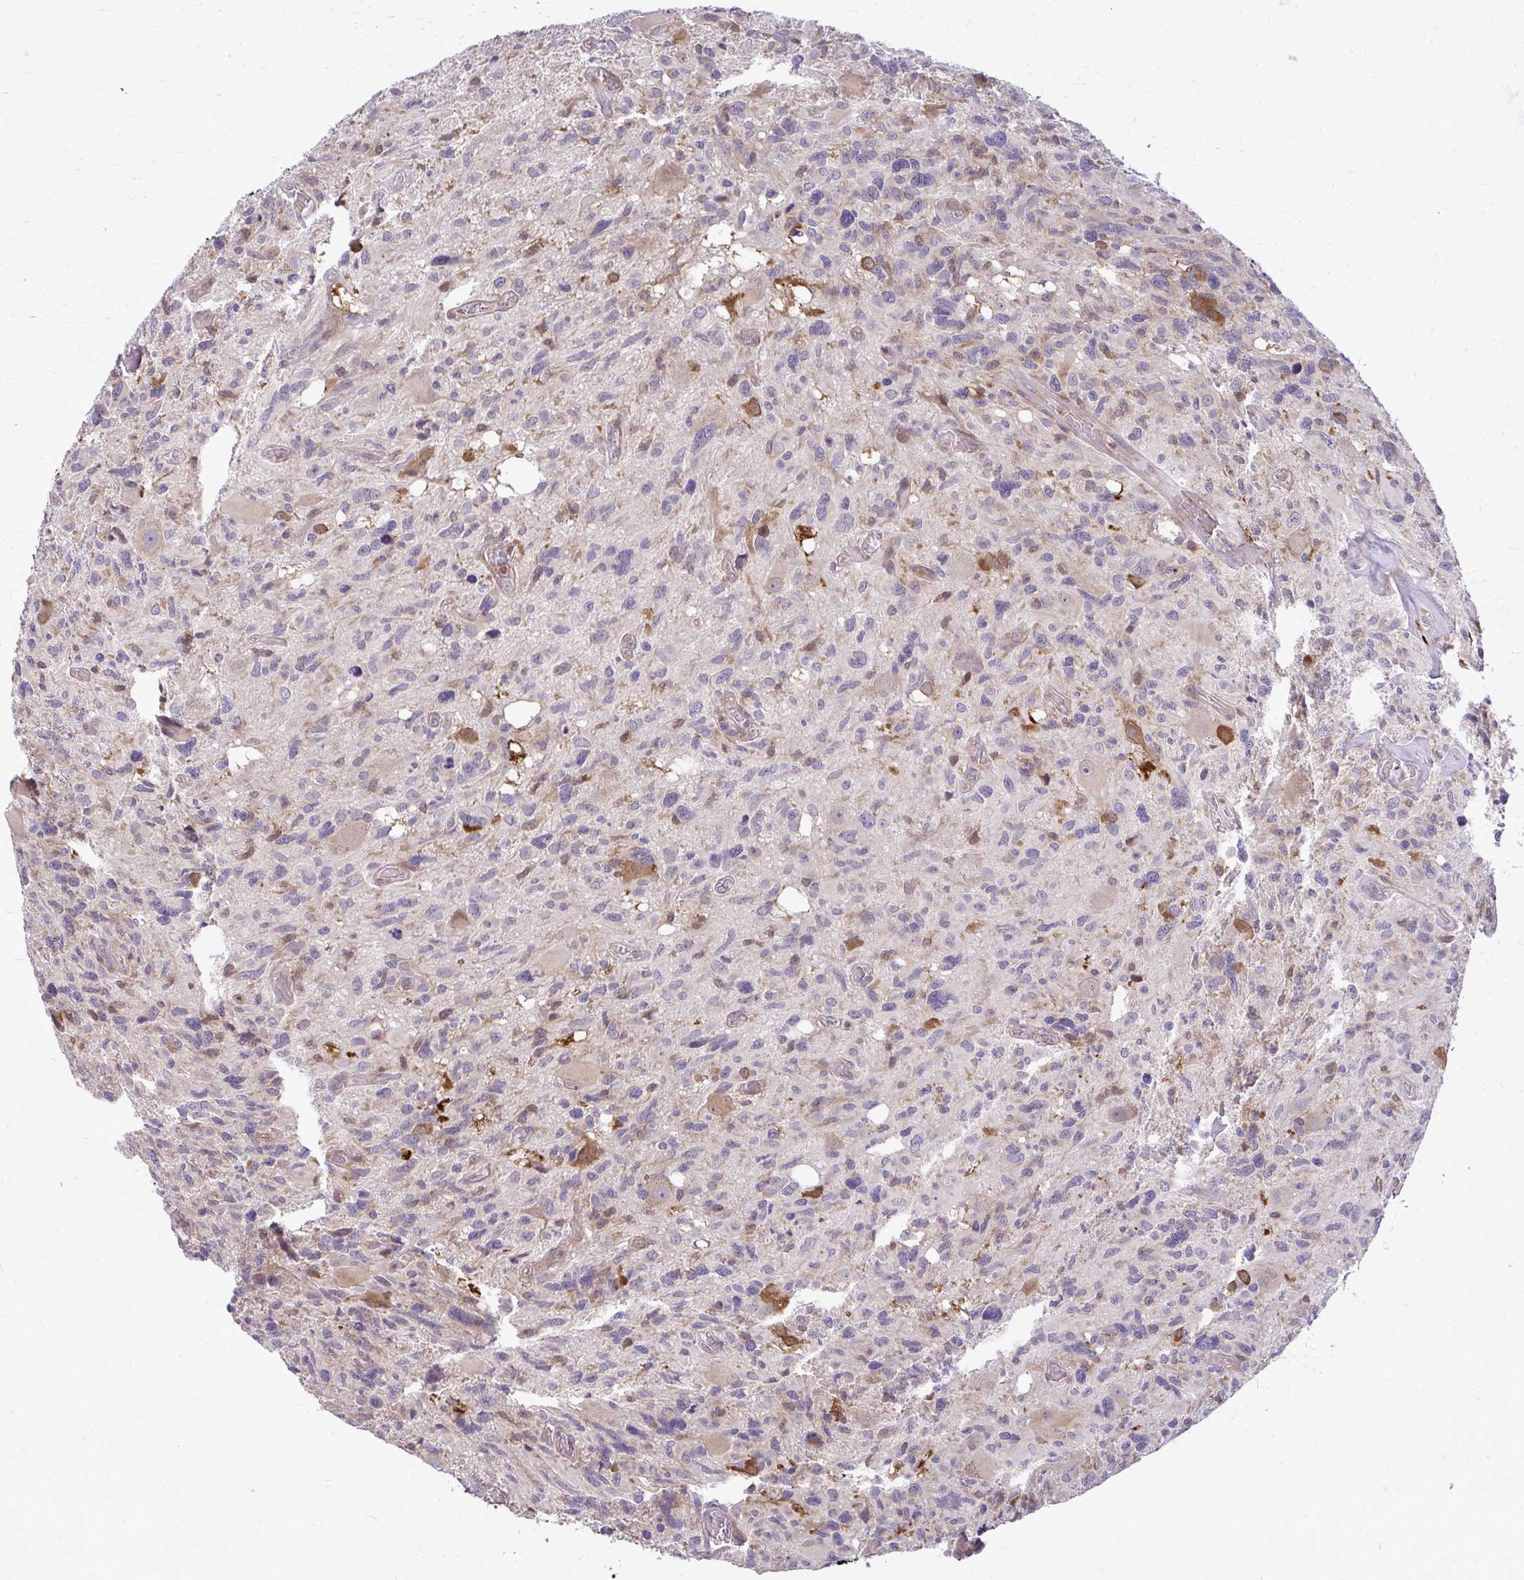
{"staining": {"intensity": "negative", "quantity": "none", "location": "none"}, "tissue": "glioma", "cell_type": "Tumor cells", "image_type": "cancer", "snomed": [{"axis": "morphology", "description": "Glioma, malignant, High grade"}, {"axis": "topography", "description": "Brain"}], "caption": "Immunohistochemistry (IHC) of human malignant glioma (high-grade) demonstrates no expression in tumor cells.", "gene": "OXNAD1", "patient": {"sex": "male", "age": 49}}